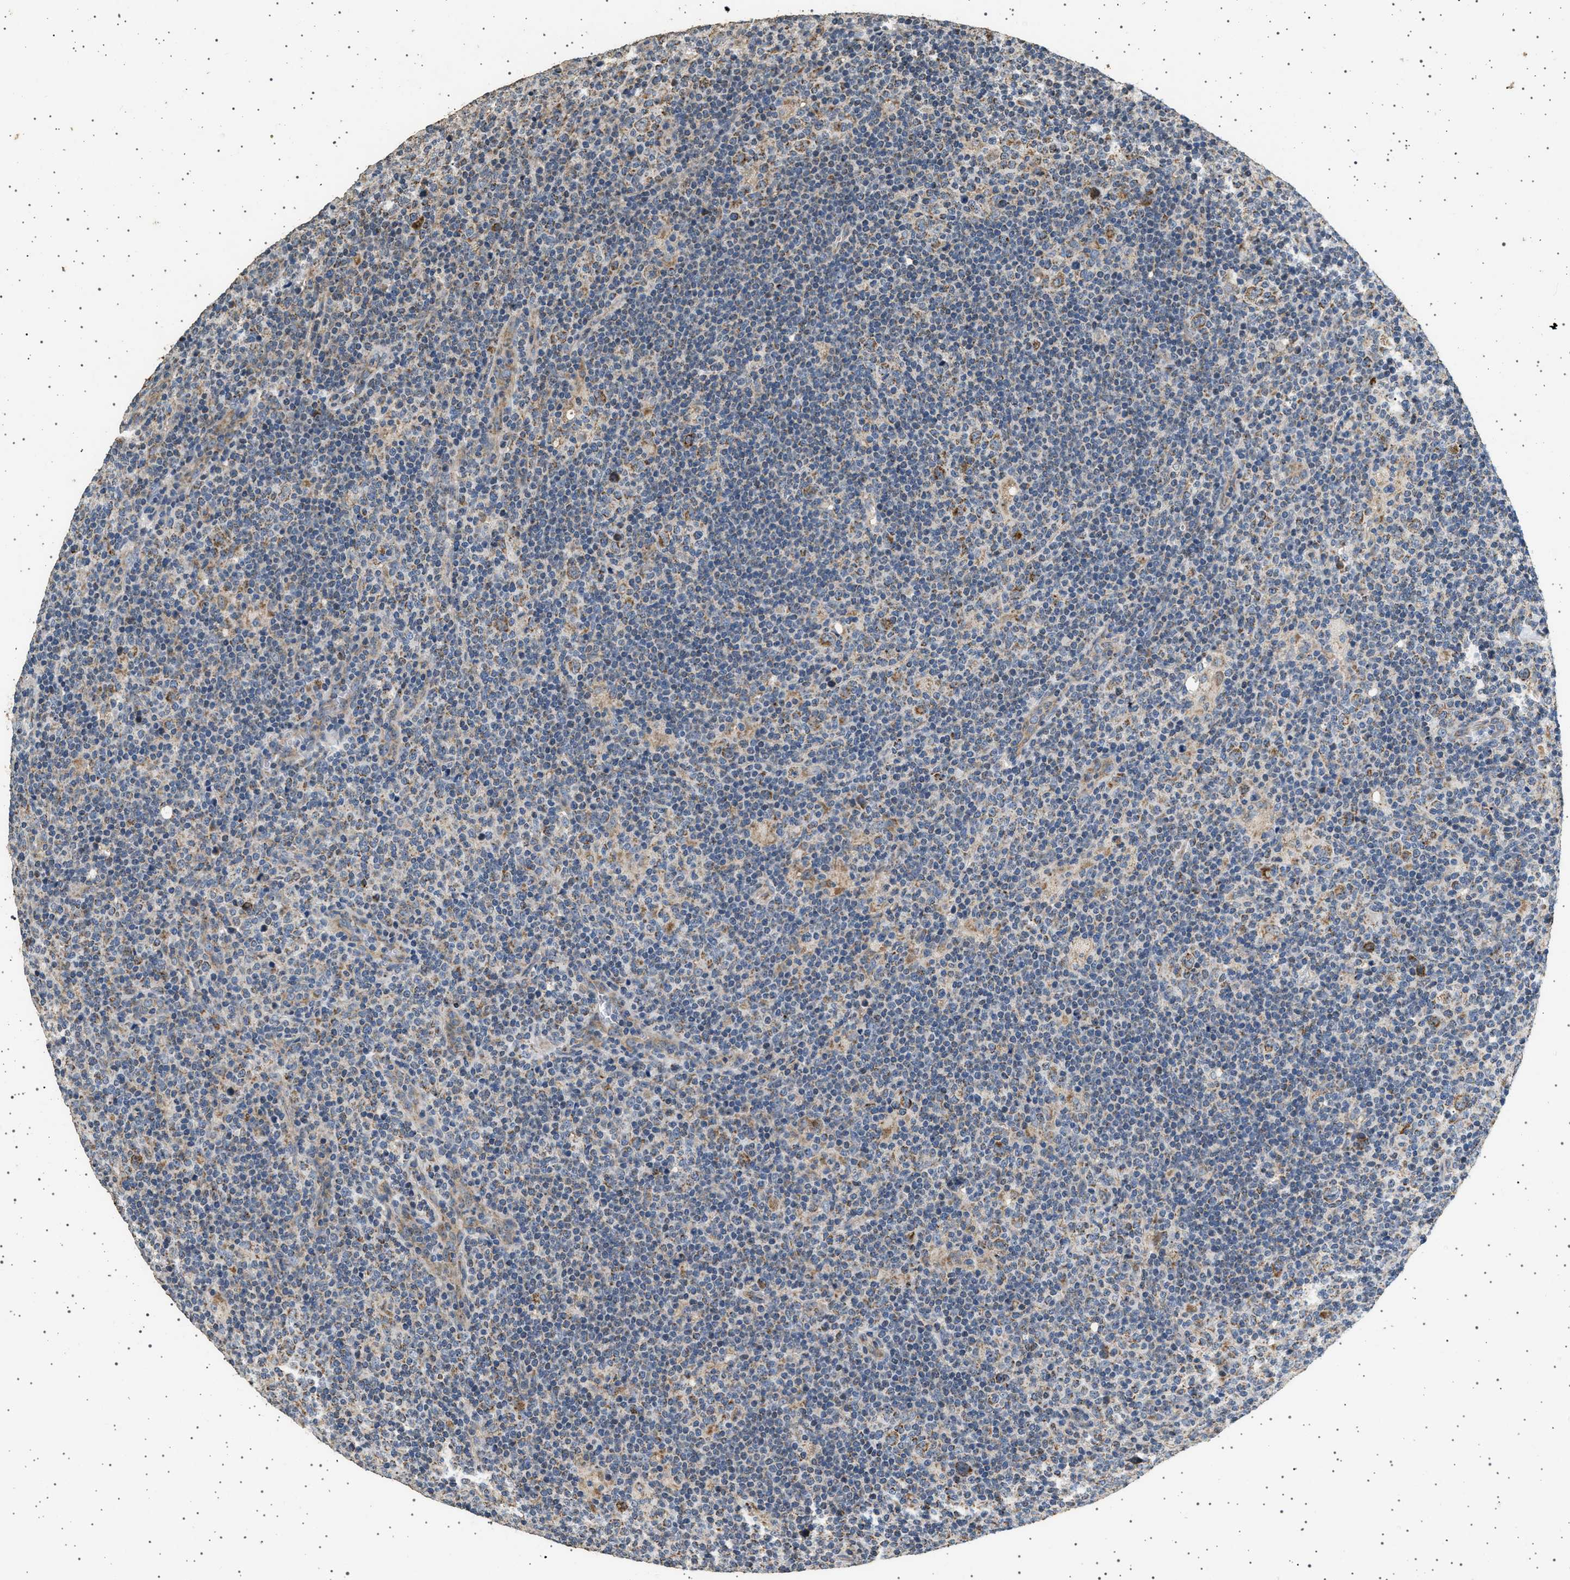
{"staining": {"intensity": "moderate", "quantity": ">75%", "location": "cytoplasmic/membranous"}, "tissue": "lymphoma", "cell_type": "Tumor cells", "image_type": "cancer", "snomed": [{"axis": "morphology", "description": "Hodgkin's disease, NOS"}, {"axis": "topography", "description": "Lymph node"}], "caption": "Lymphoma tissue displays moderate cytoplasmic/membranous expression in approximately >75% of tumor cells The protein of interest is stained brown, and the nuclei are stained in blue (DAB (3,3'-diaminobenzidine) IHC with brightfield microscopy, high magnification).", "gene": "KCNA4", "patient": {"sex": "female", "age": 57}}